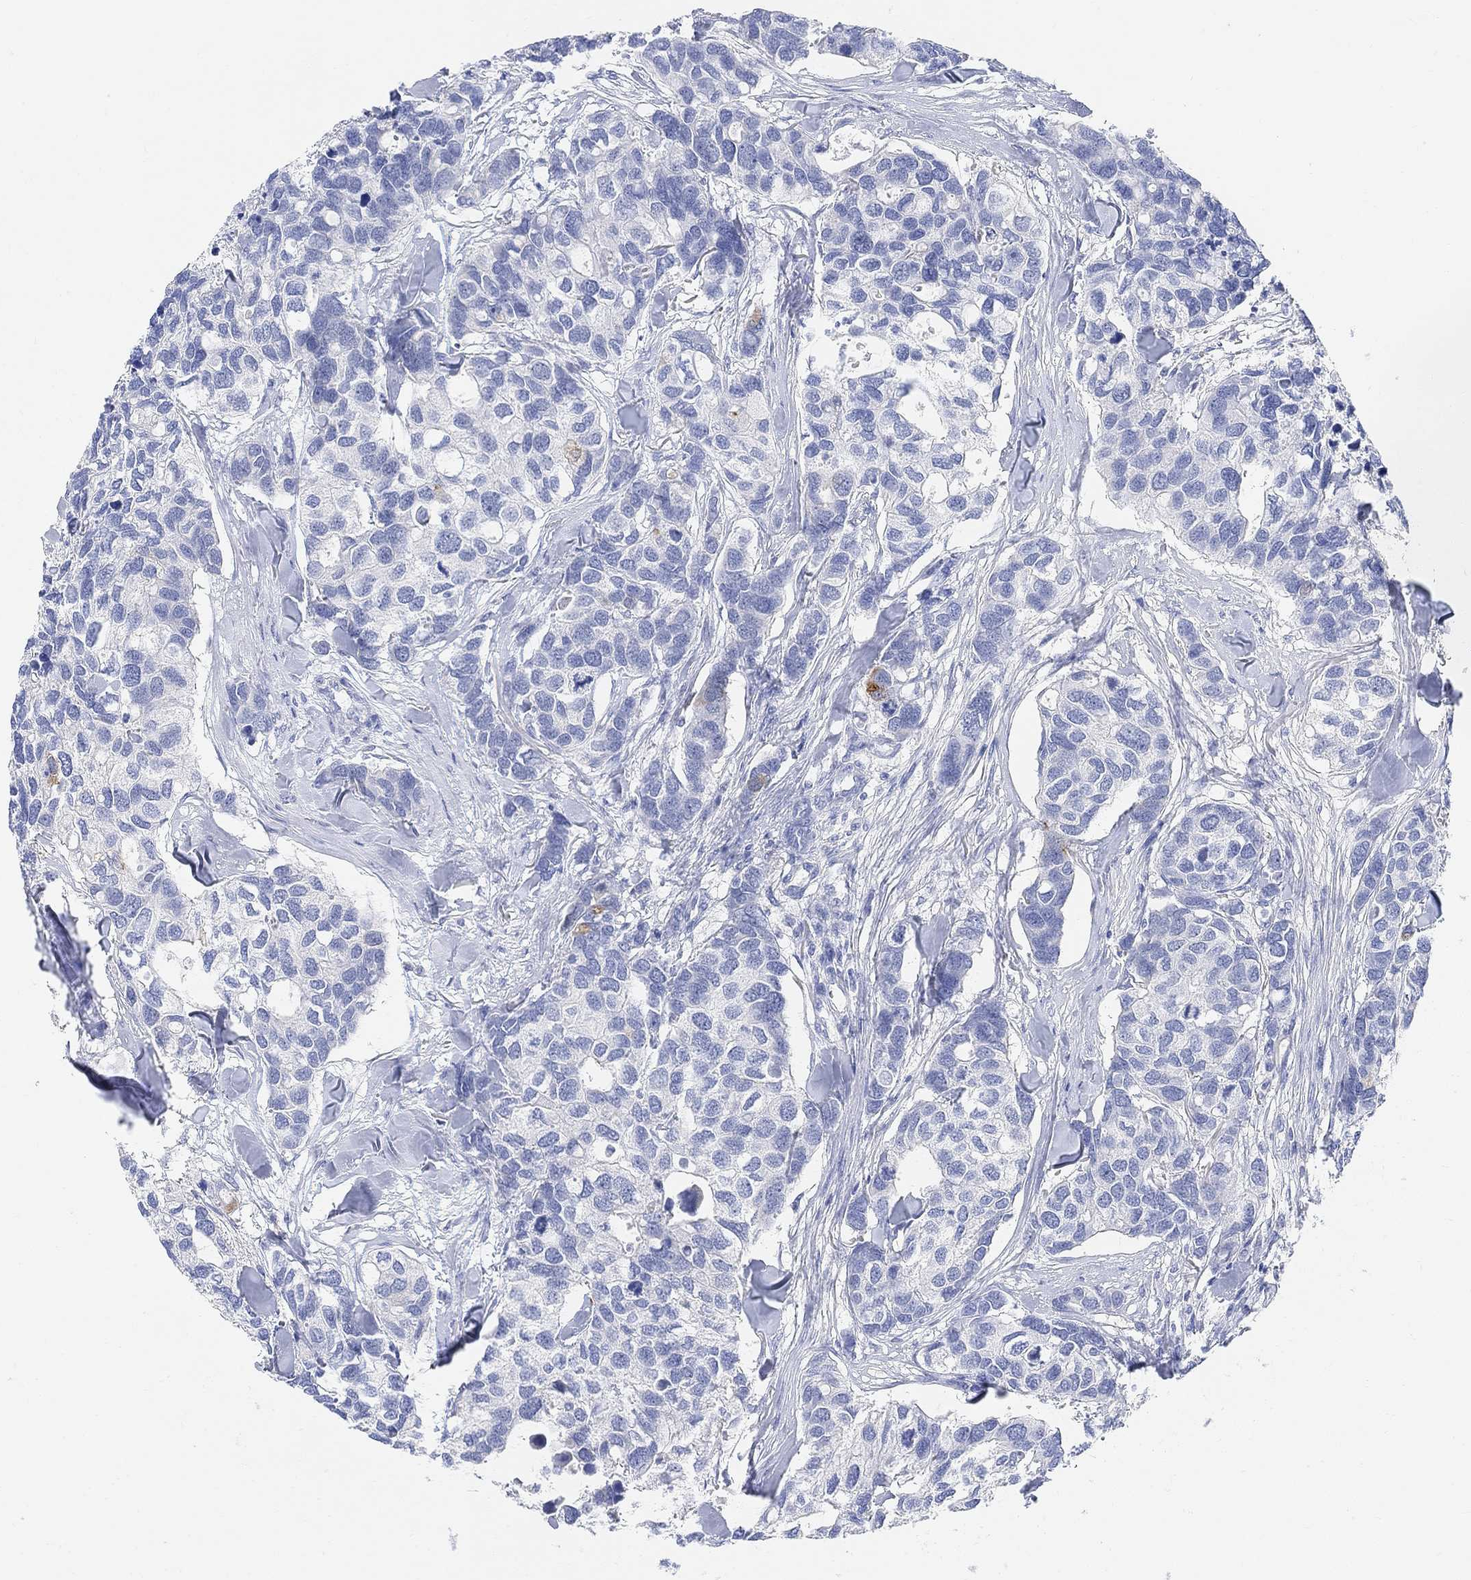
{"staining": {"intensity": "negative", "quantity": "none", "location": "none"}, "tissue": "breast cancer", "cell_type": "Tumor cells", "image_type": "cancer", "snomed": [{"axis": "morphology", "description": "Duct carcinoma"}, {"axis": "topography", "description": "Breast"}], "caption": "IHC of human breast invasive ductal carcinoma exhibits no expression in tumor cells. (DAB immunohistochemistry, high magnification).", "gene": "RETNLB", "patient": {"sex": "female", "age": 83}}